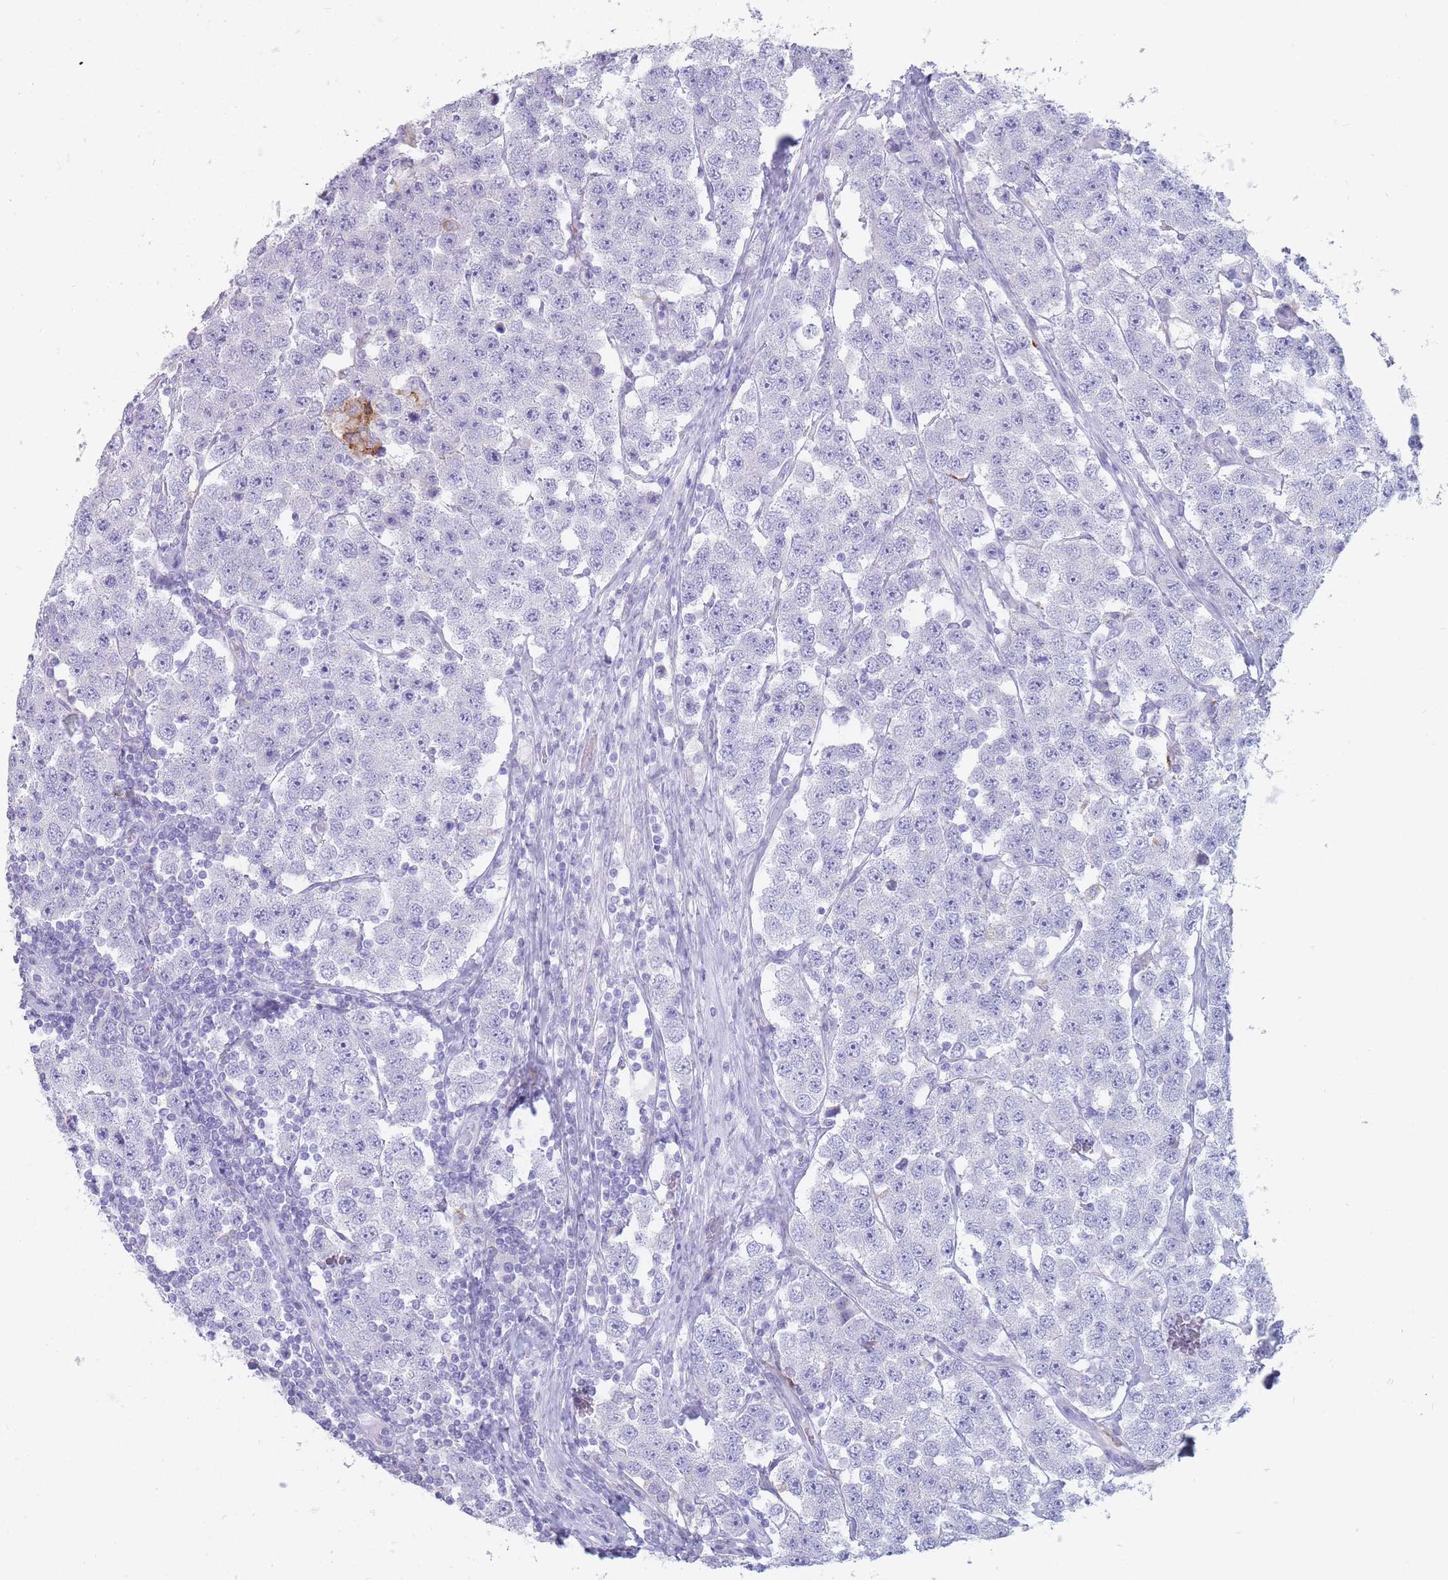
{"staining": {"intensity": "negative", "quantity": "none", "location": "none"}, "tissue": "testis cancer", "cell_type": "Tumor cells", "image_type": "cancer", "snomed": [{"axis": "morphology", "description": "Seminoma, NOS"}, {"axis": "topography", "description": "Testis"}], "caption": "A high-resolution histopathology image shows IHC staining of seminoma (testis), which displays no significant expression in tumor cells. The staining is performed using DAB (3,3'-diaminobenzidine) brown chromogen with nuclei counter-stained in using hematoxylin.", "gene": "ST3GAL5", "patient": {"sex": "male", "age": 28}}